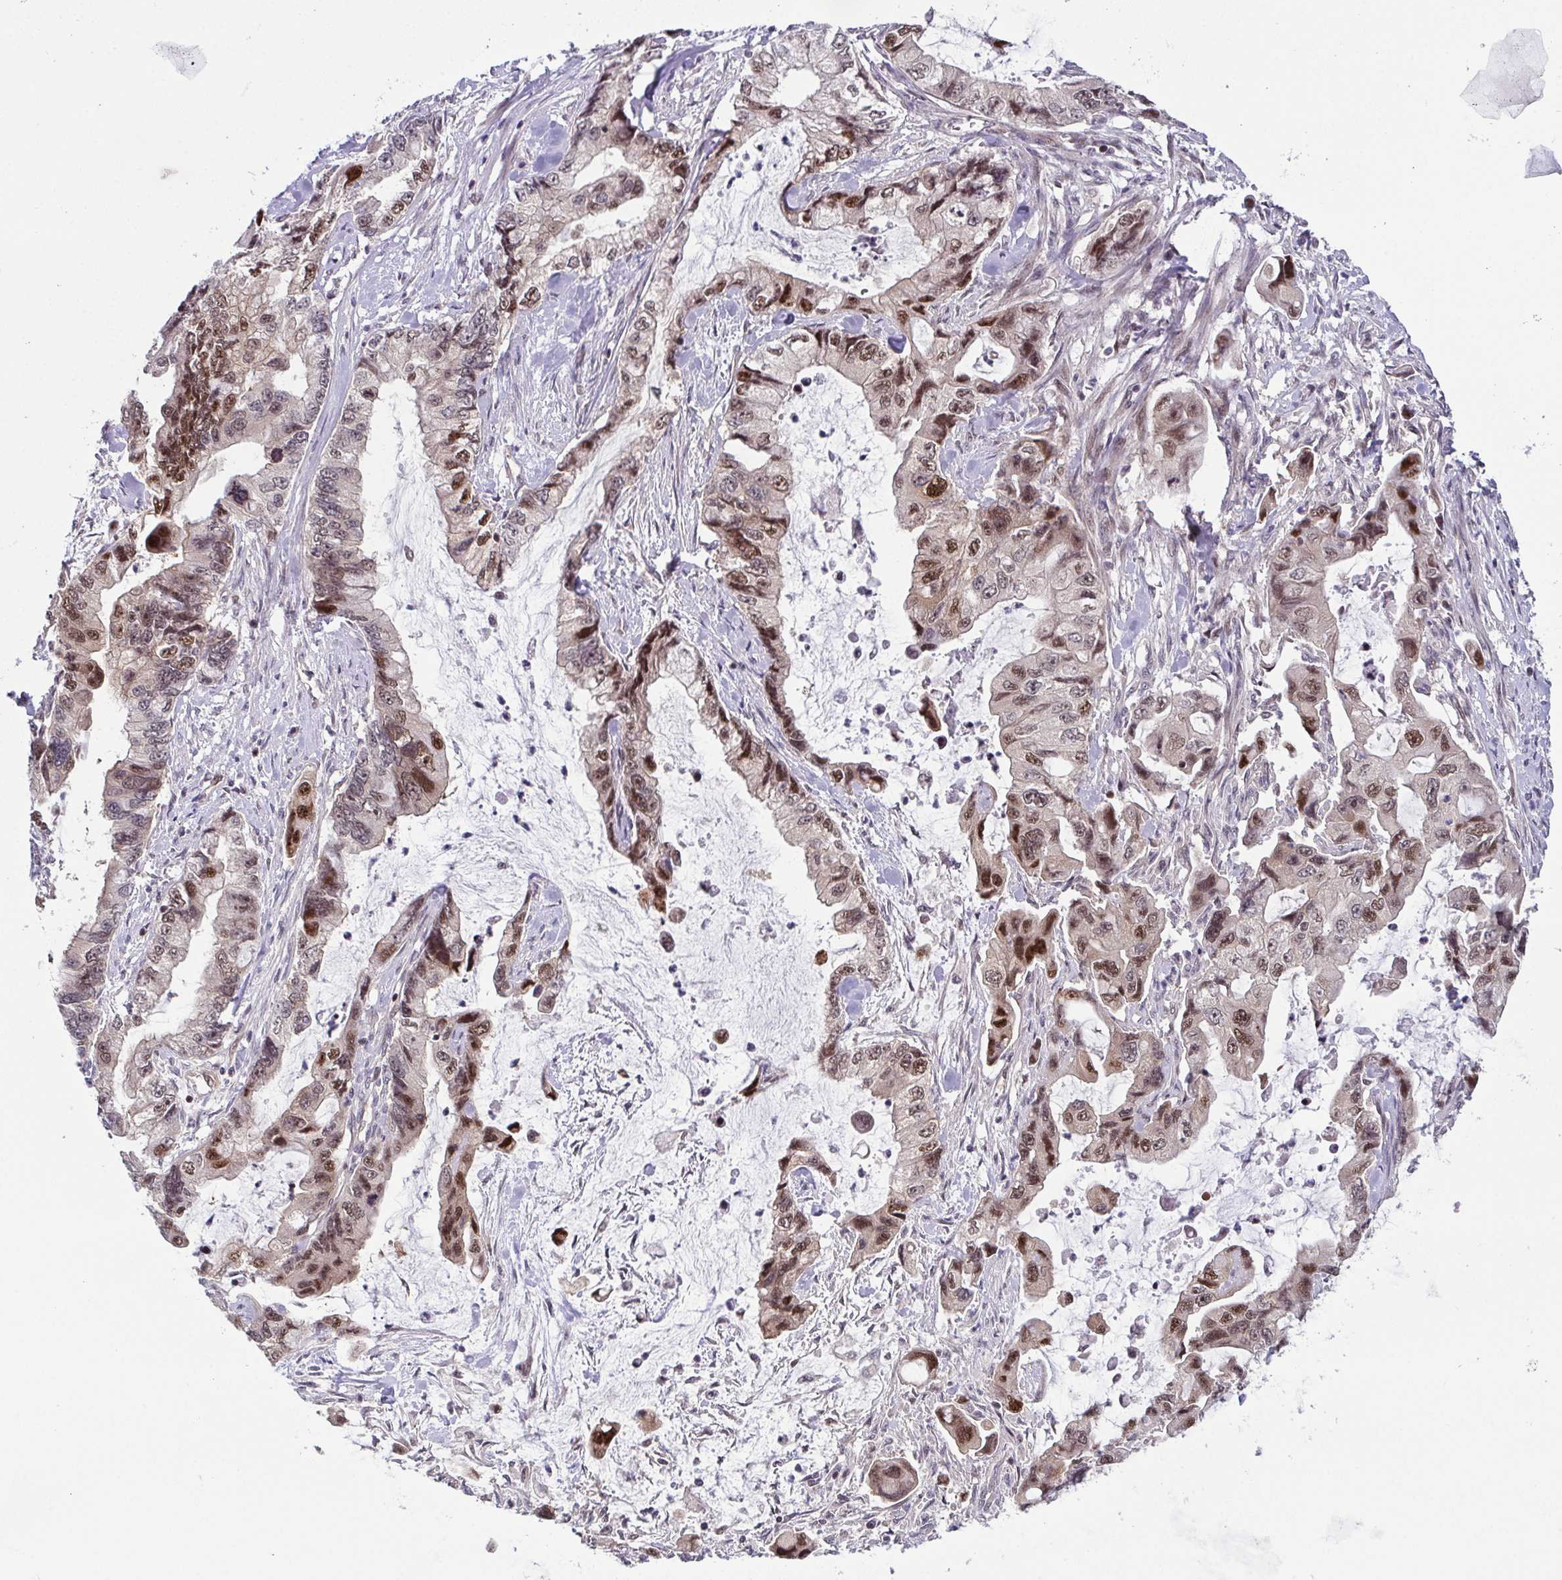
{"staining": {"intensity": "moderate", "quantity": ">75%", "location": "nuclear"}, "tissue": "stomach cancer", "cell_type": "Tumor cells", "image_type": "cancer", "snomed": [{"axis": "morphology", "description": "Adenocarcinoma, NOS"}, {"axis": "topography", "description": "Pancreas"}, {"axis": "topography", "description": "Stomach, upper"}, {"axis": "topography", "description": "Stomach"}], "caption": "A micrograph of human stomach cancer (adenocarcinoma) stained for a protein demonstrates moderate nuclear brown staining in tumor cells.", "gene": "DNAJB1", "patient": {"sex": "male", "age": 77}}